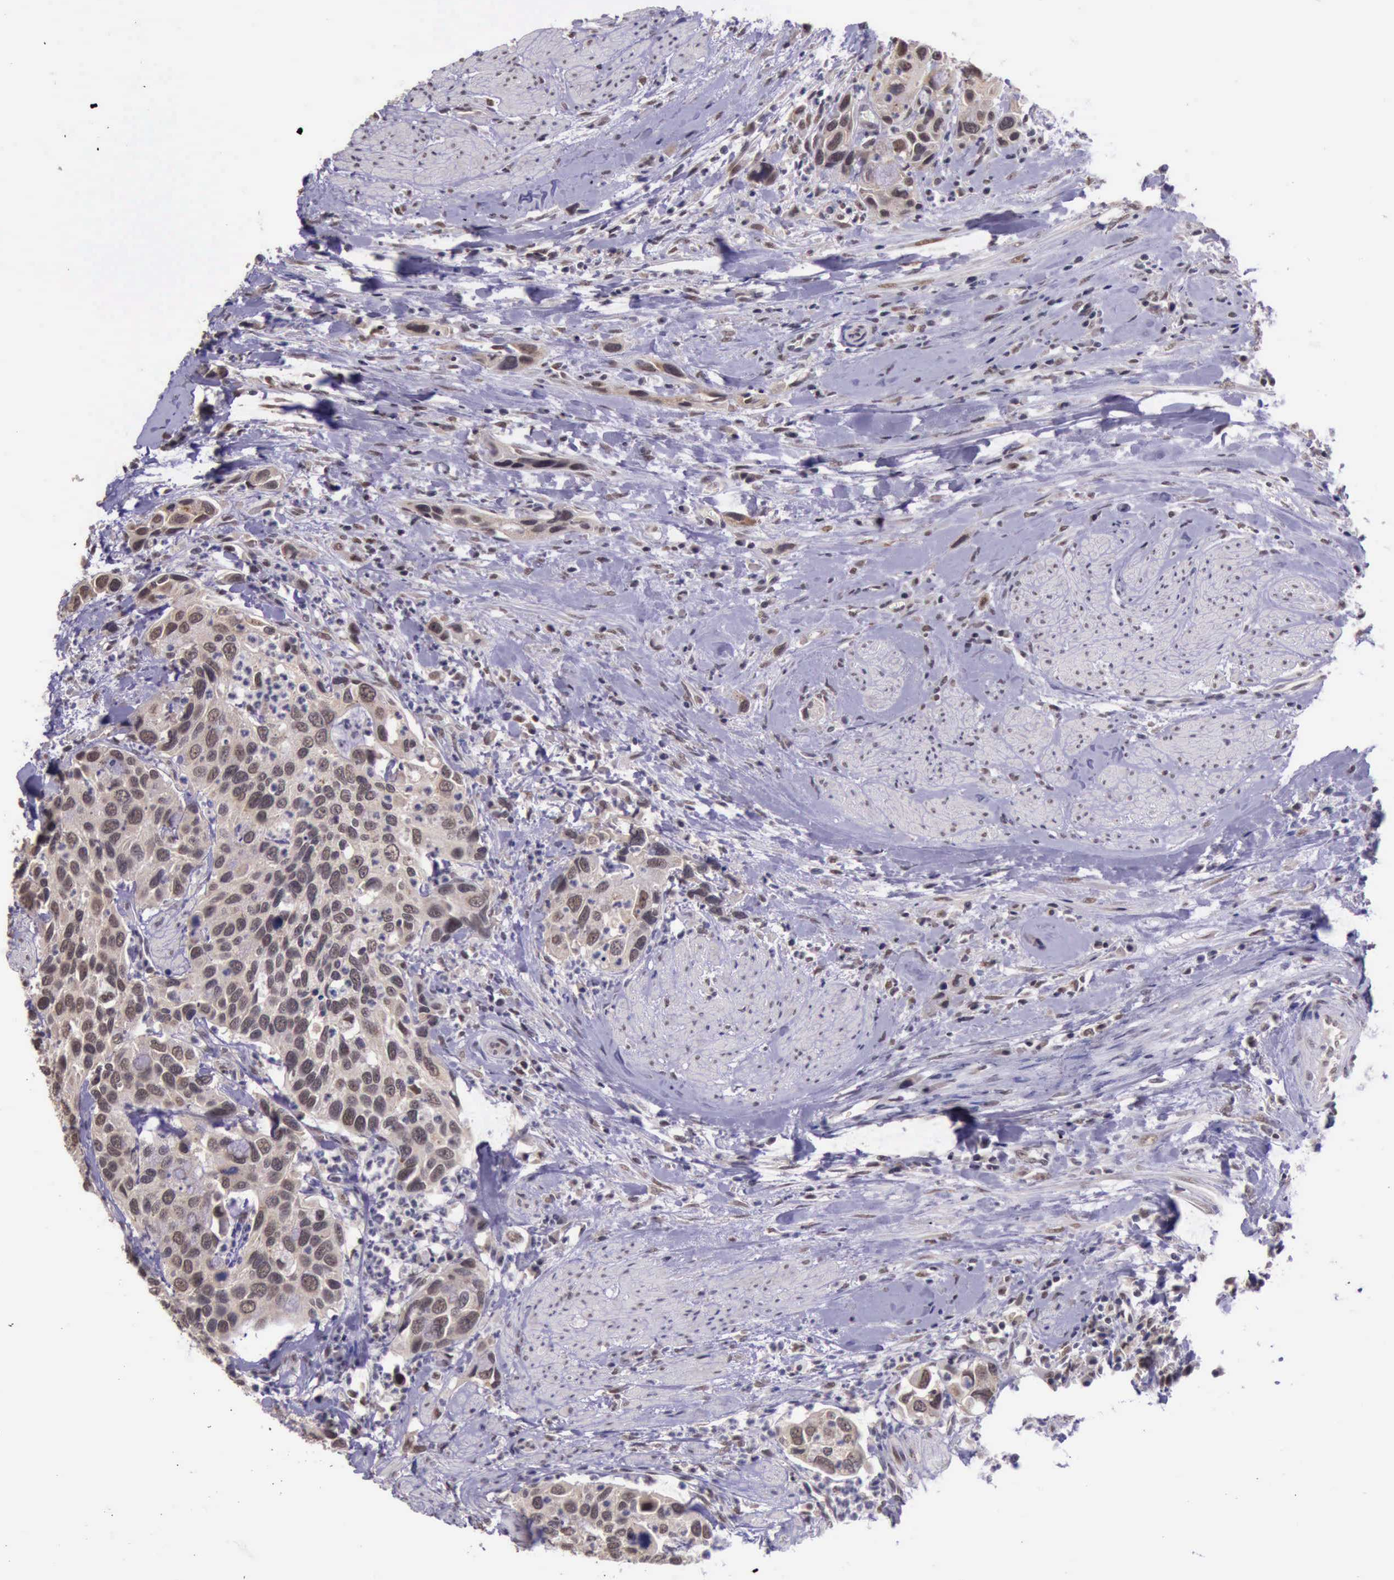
{"staining": {"intensity": "moderate", "quantity": ">75%", "location": "nuclear"}, "tissue": "urothelial cancer", "cell_type": "Tumor cells", "image_type": "cancer", "snomed": [{"axis": "morphology", "description": "Urothelial carcinoma, High grade"}, {"axis": "topography", "description": "Urinary bladder"}], "caption": "IHC photomicrograph of neoplastic tissue: urothelial cancer stained using immunohistochemistry demonstrates medium levels of moderate protein expression localized specifically in the nuclear of tumor cells, appearing as a nuclear brown color.", "gene": "PRPF39", "patient": {"sex": "male", "age": 66}}